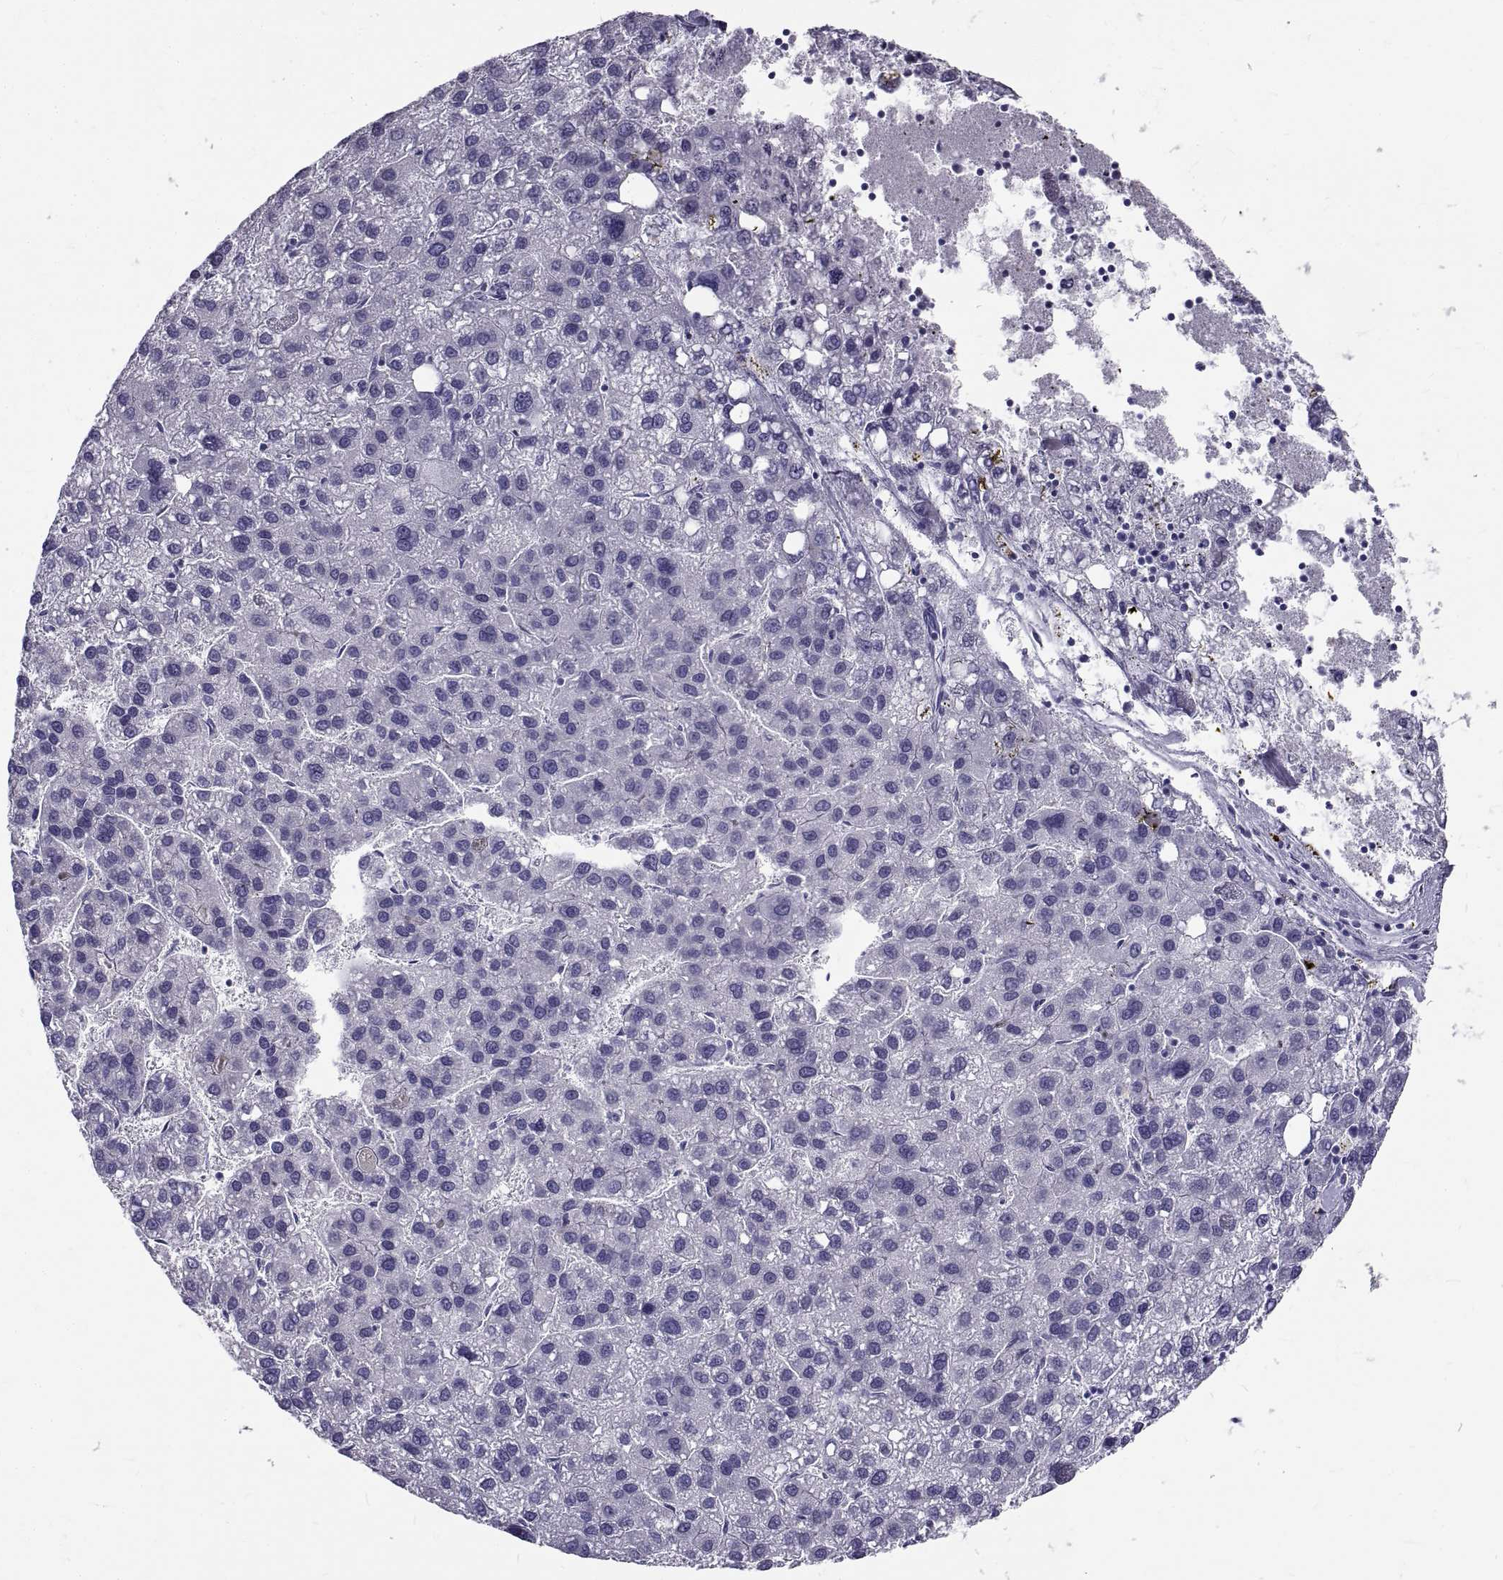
{"staining": {"intensity": "negative", "quantity": "none", "location": "none"}, "tissue": "liver cancer", "cell_type": "Tumor cells", "image_type": "cancer", "snomed": [{"axis": "morphology", "description": "Carcinoma, Hepatocellular, NOS"}, {"axis": "topography", "description": "Liver"}], "caption": "Liver cancer was stained to show a protein in brown. There is no significant expression in tumor cells.", "gene": "GNG12", "patient": {"sex": "female", "age": 82}}